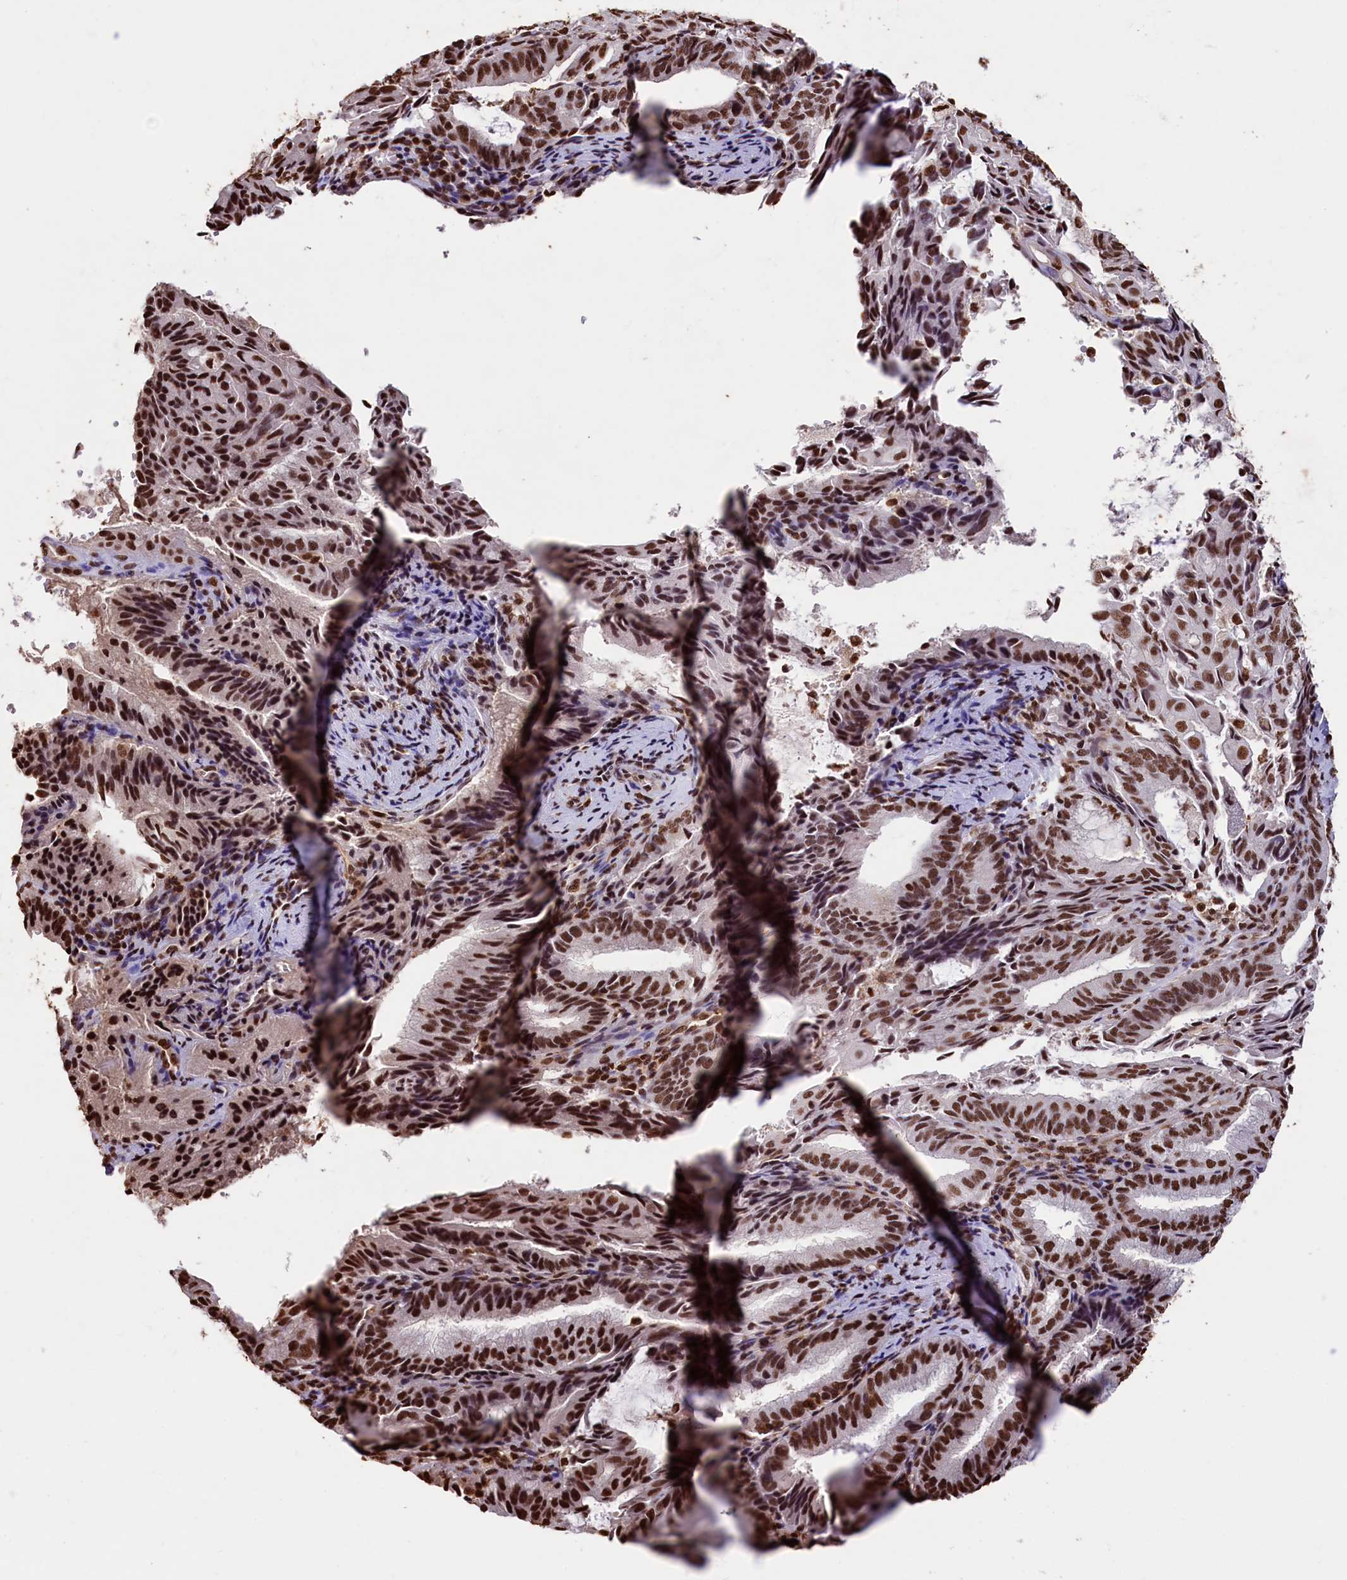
{"staining": {"intensity": "strong", "quantity": ">75%", "location": "nuclear"}, "tissue": "endometrial cancer", "cell_type": "Tumor cells", "image_type": "cancer", "snomed": [{"axis": "morphology", "description": "Adenocarcinoma, NOS"}, {"axis": "topography", "description": "Endometrium"}], "caption": "A high-resolution photomicrograph shows immunohistochemistry (IHC) staining of endometrial adenocarcinoma, which demonstrates strong nuclear positivity in about >75% of tumor cells.", "gene": "SNRPD2", "patient": {"sex": "female", "age": 49}}